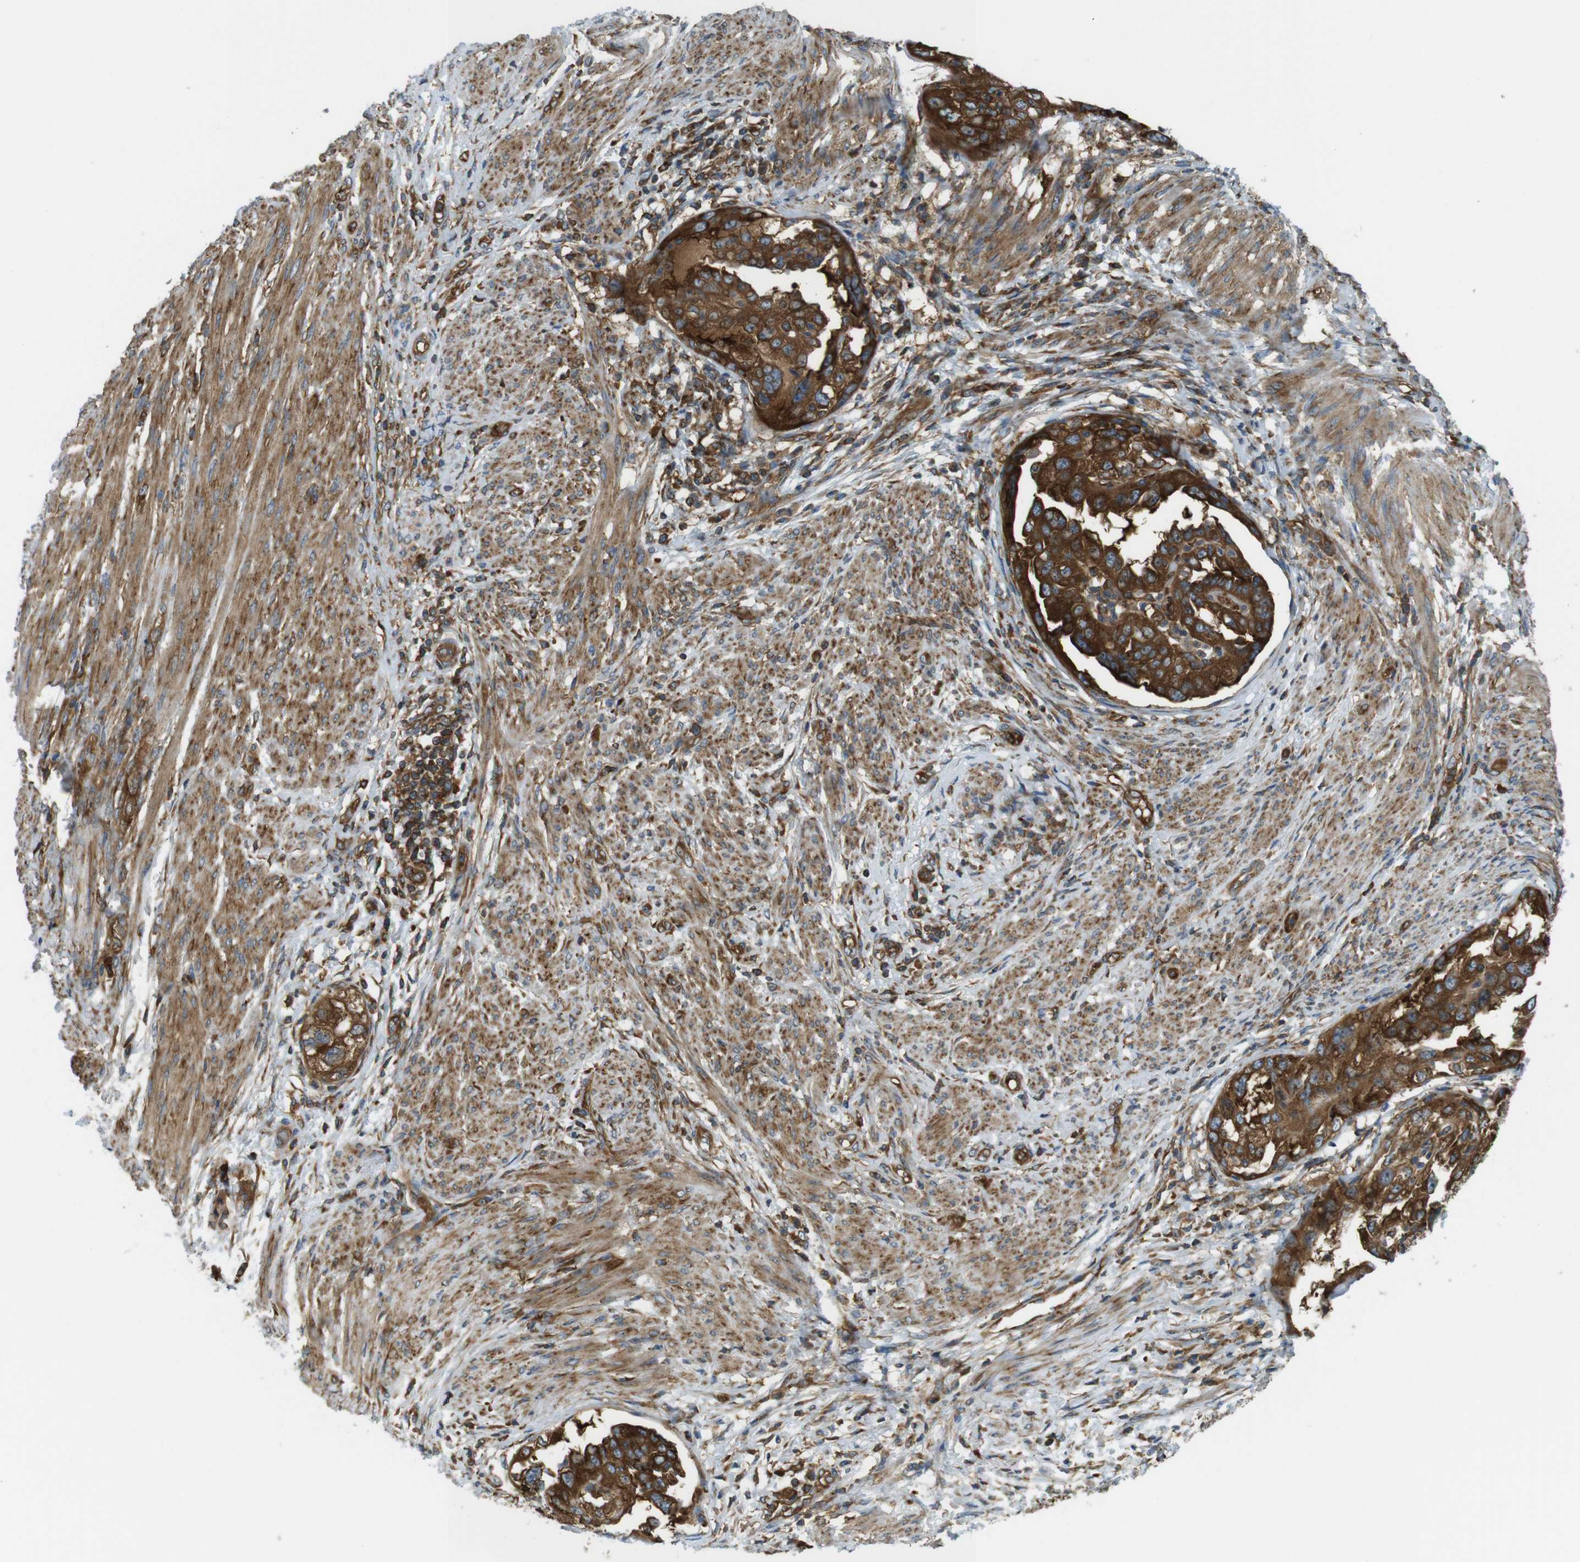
{"staining": {"intensity": "strong", "quantity": ">75%", "location": "cytoplasmic/membranous"}, "tissue": "endometrial cancer", "cell_type": "Tumor cells", "image_type": "cancer", "snomed": [{"axis": "morphology", "description": "Adenocarcinoma, NOS"}, {"axis": "topography", "description": "Endometrium"}], "caption": "A high-resolution micrograph shows immunohistochemistry staining of adenocarcinoma (endometrial), which demonstrates strong cytoplasmic/membranous staining in about >75% of tumor cells.", "gene": "TSC1", "patient": {"sex": "female", "age": 85}}